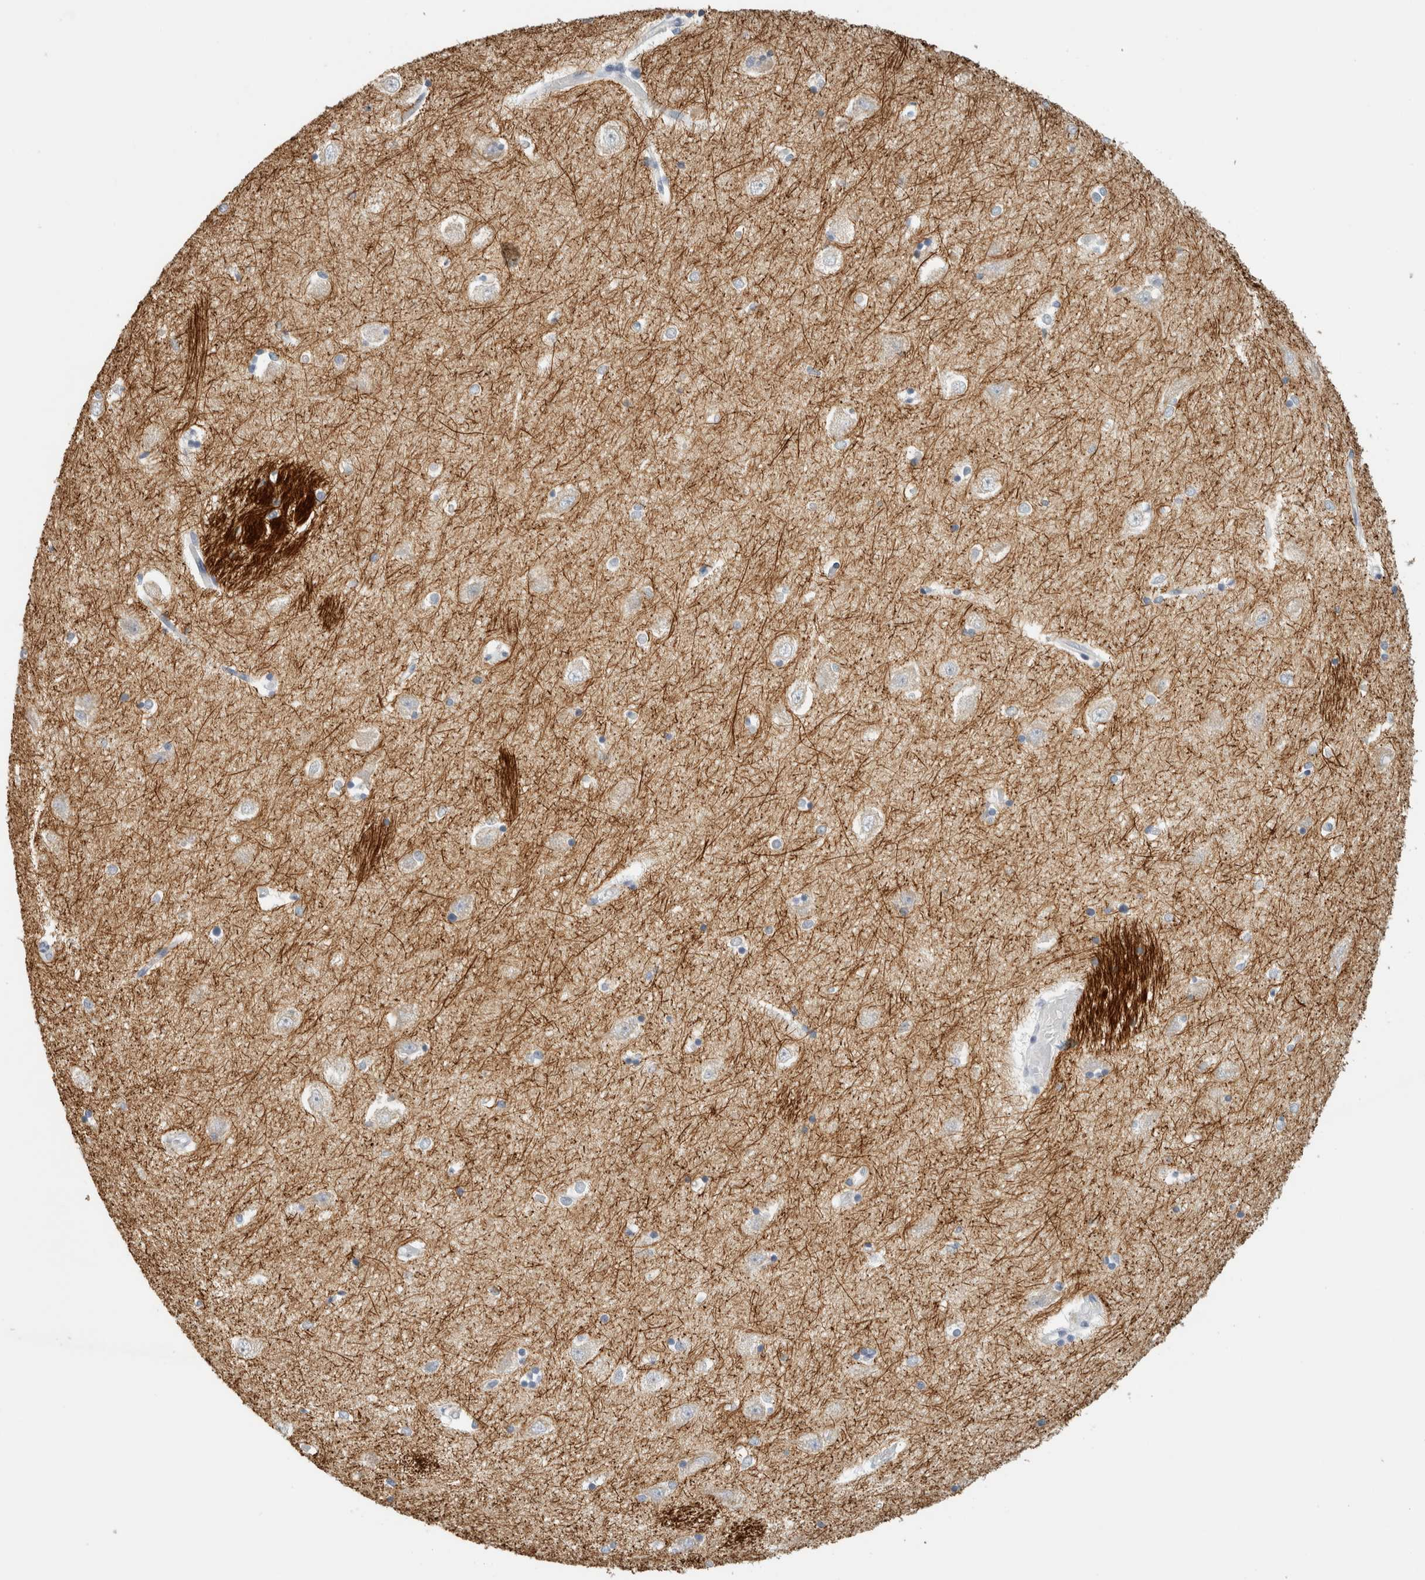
{"staining": {"intensity": "negative", "quantity": "none", "location": "none"}, "tissue": "hippocampus", "cell_type": "Glial cells", "image_type": "normal", "snomed": [{"axis": "morphology", "description": "Normal tissue, NOS"}, {"axis": "topography", "description": "Hippocampus"}], "caption": "A high-resolution photomicrograph shows IHC staining of normal hippocampus, which displays no significant expression in glial cells. (Immunohistochemistry, brightfield microscopy, high magnification).", "gene": "NEFM", "patient": {"sex": "male", "age": 45}}